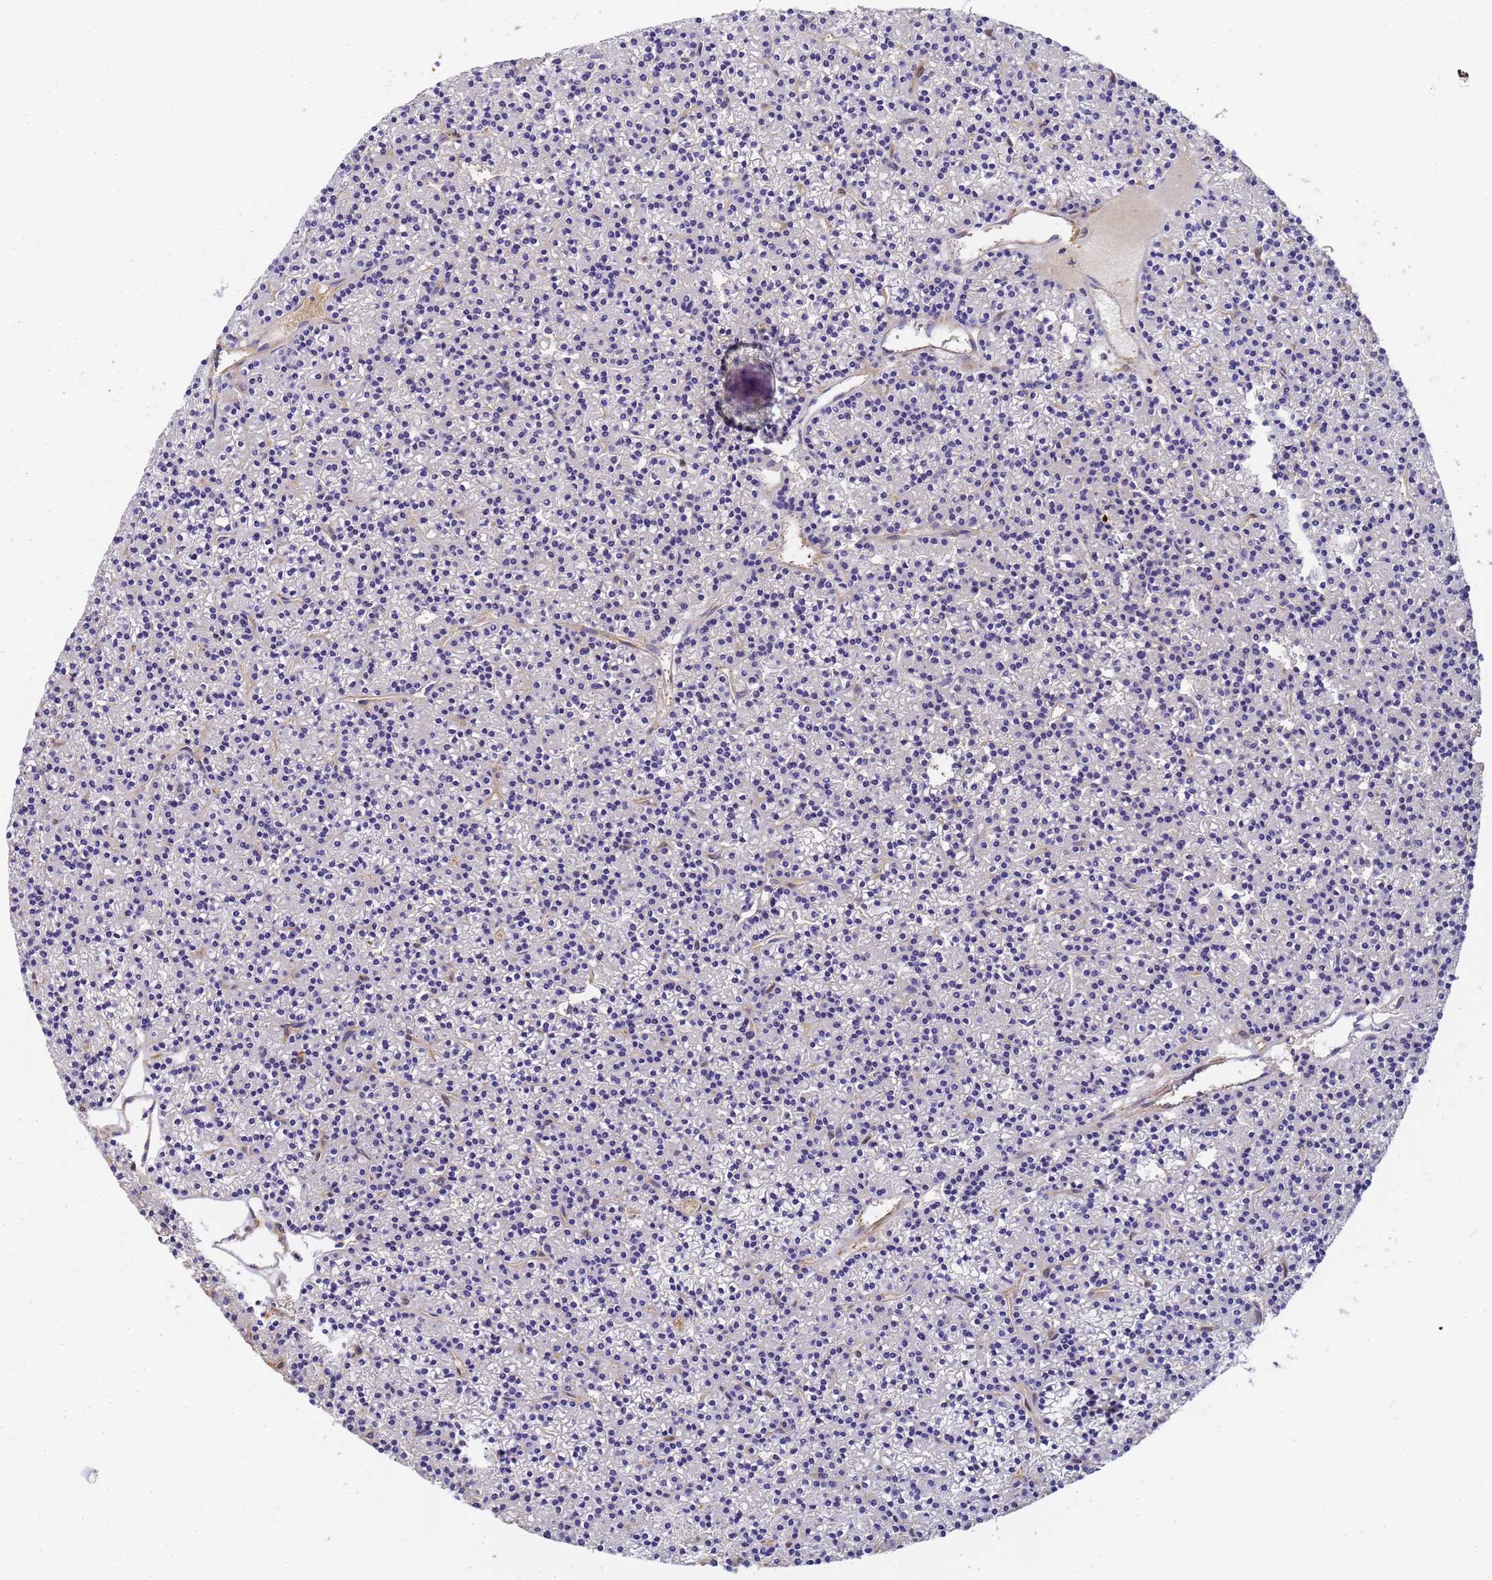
{"staining": {"intensity": "negative", "quantity": "none", "location": "none"}, "tissue": "parathyroid gland", "cell_type": "Glandular cells", "image_type": "normal", "snomed": [{"axis": "morphology", "description": "Normal tissue, NOS"}, {"axis": "topography", "description": "Parathyroid gland"}], "caption": "Protein analysis of unremarkable parathyroid gland displays no significant expression in glandular cells. Brightfield microscopy of immunohistochemistry stained with DAB (3,3'-diaminobenzidine) (brown) and hematoxylin (blue), captured at high magnification.", "gene": "MYL10", "patient": {"sex": "female", "age": 45}}